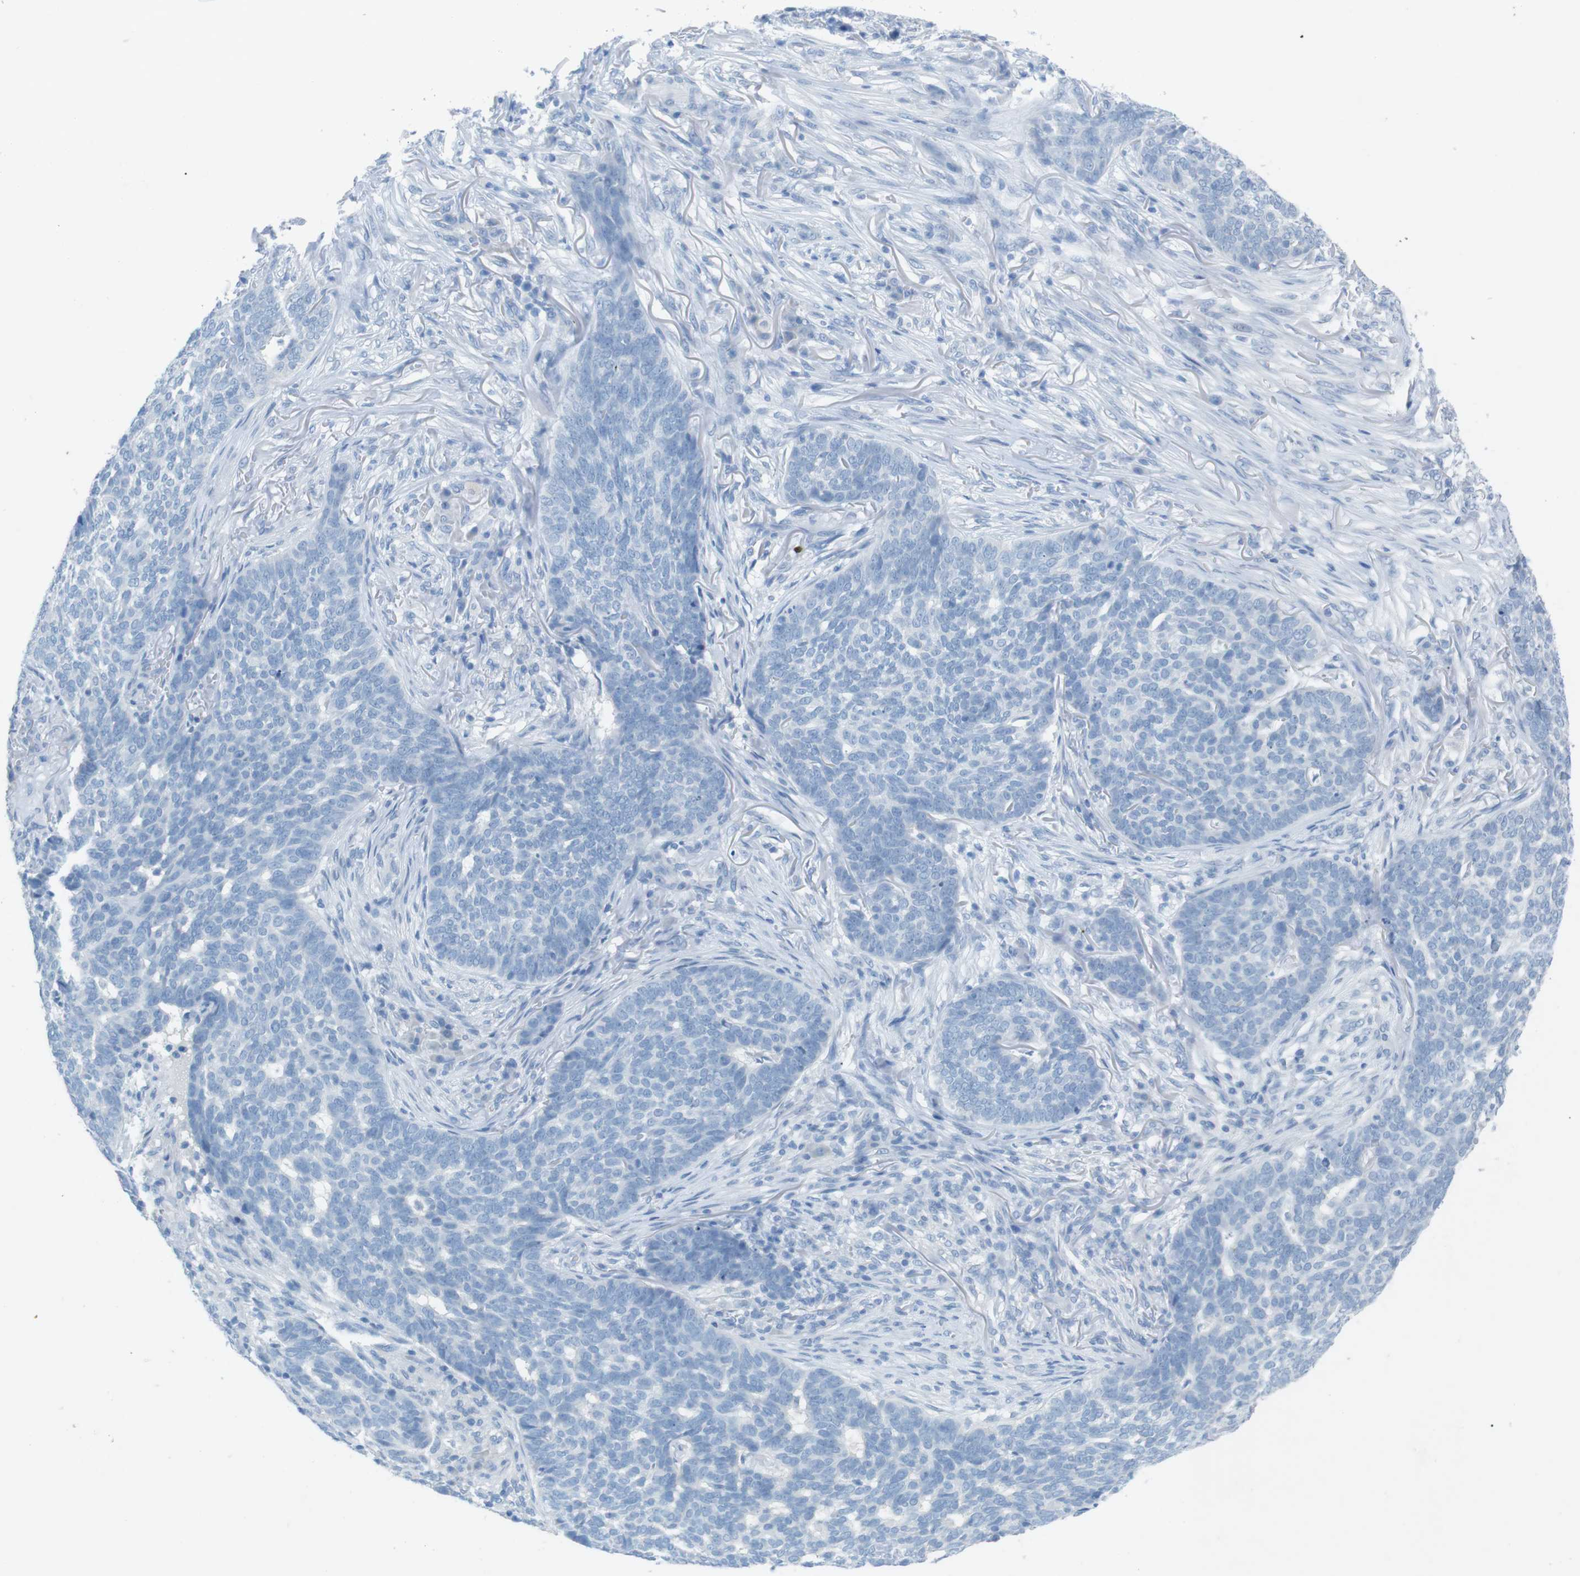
{"staining": {"intensity": "negative", "quantity": "none", "location": "none"}, "tissue": "skin cancer", "cell_type": "Tumor cells", "image_type": "cancer", "snomed": [{"axis": "morphology", "description": "Basal cell carcinoma"}, {"axis": "topography", "description": "Skin"}], "caption": "A photomicrograph of human skin cancer is negative for staining in tumor cells.", "gene": "SALL4", "patient": {"sex": "male", "age": 85}}